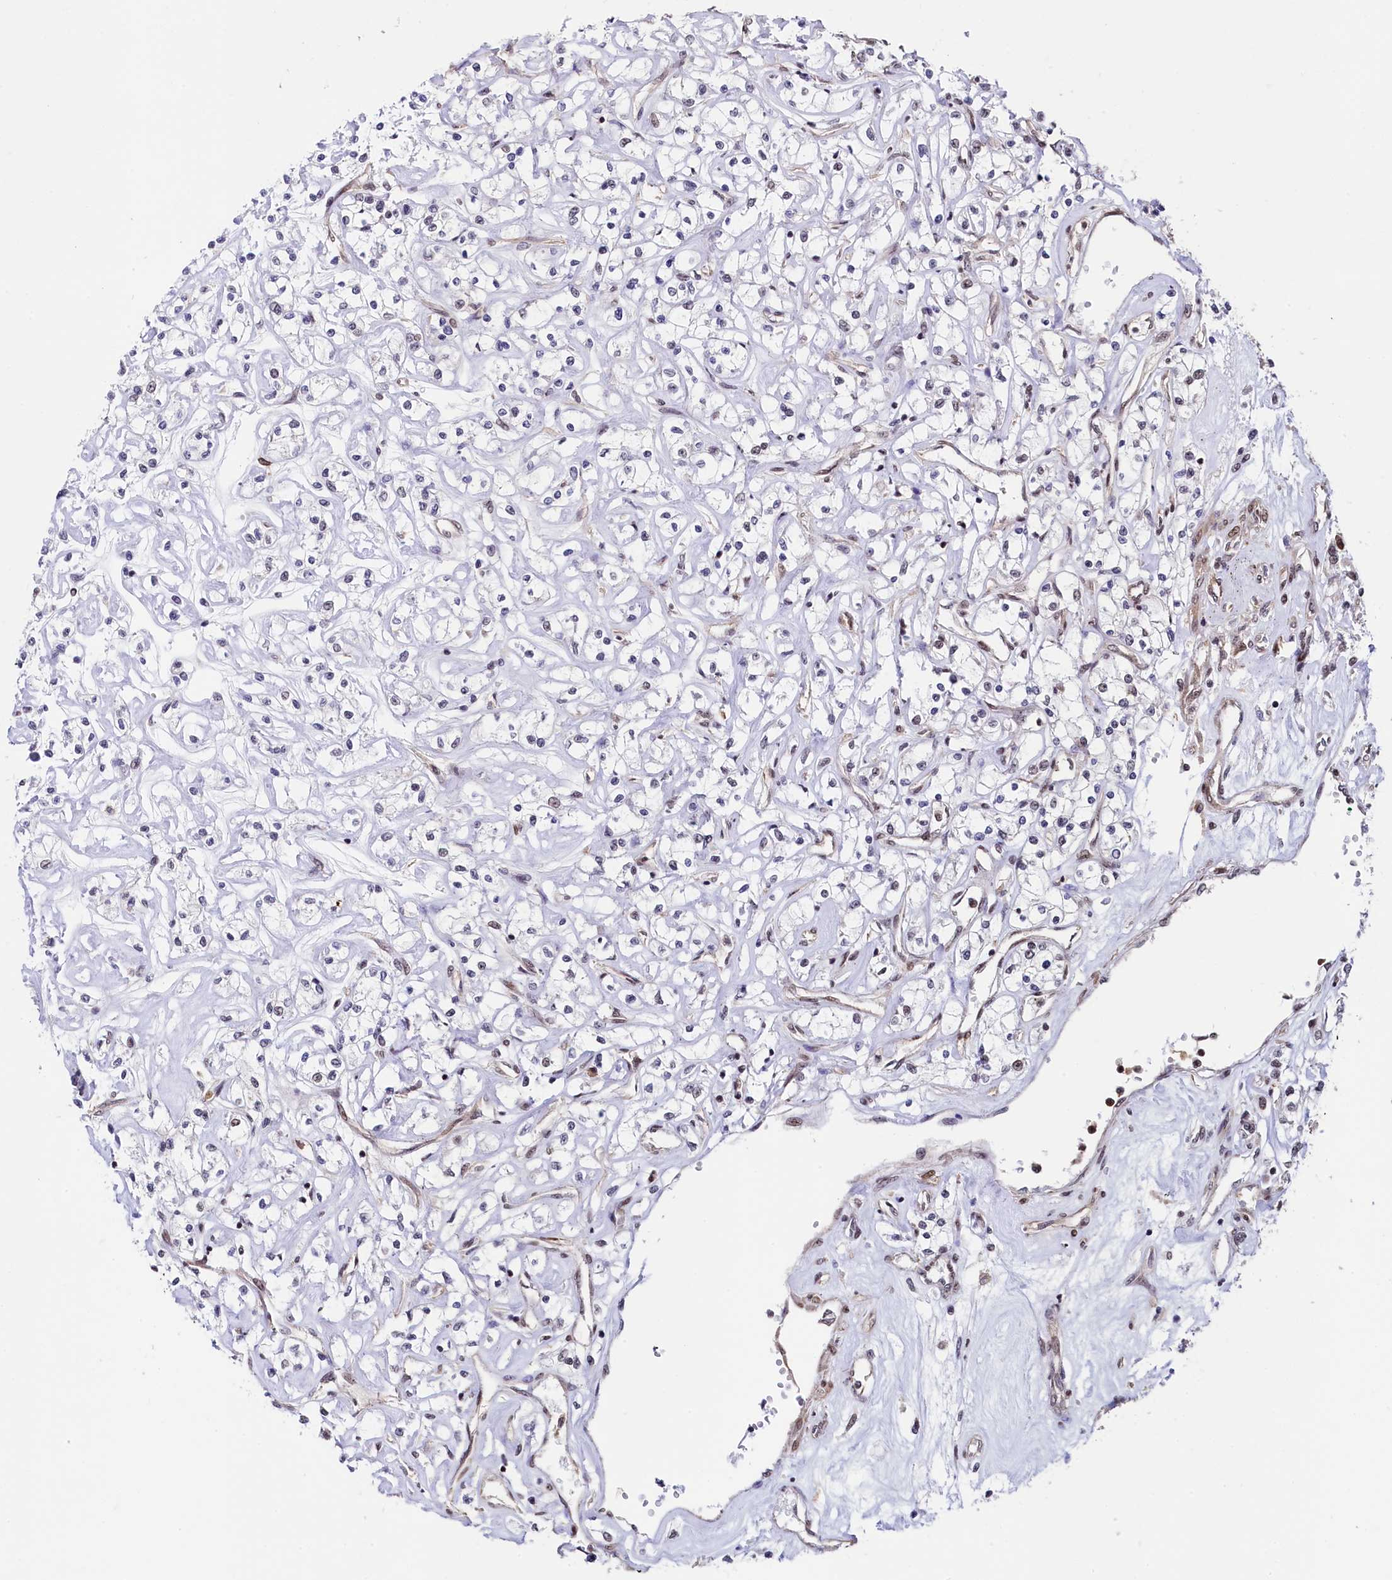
{"staining": {"intensity": "weak", "quantity": "25%-75%", "location": "nuclear"}, "tissue": "renal cancer", "cell_type": "Tumor cells", "image_type": "cancer", "snomed": [{"axis": "morphology", "description": "Adenocarcinoma, NOS"}, {"axis": "topography", "description": "Kidney"}], "caption": "A micrograph of human adenocarcinoma (renal) stained for a protein displays weak nuclear brown staining in tumor cells. (IHC, brightfield microscopy, high magnification).", "gene": "LEO1", "patient": {"sex": "female", "age": 59}}